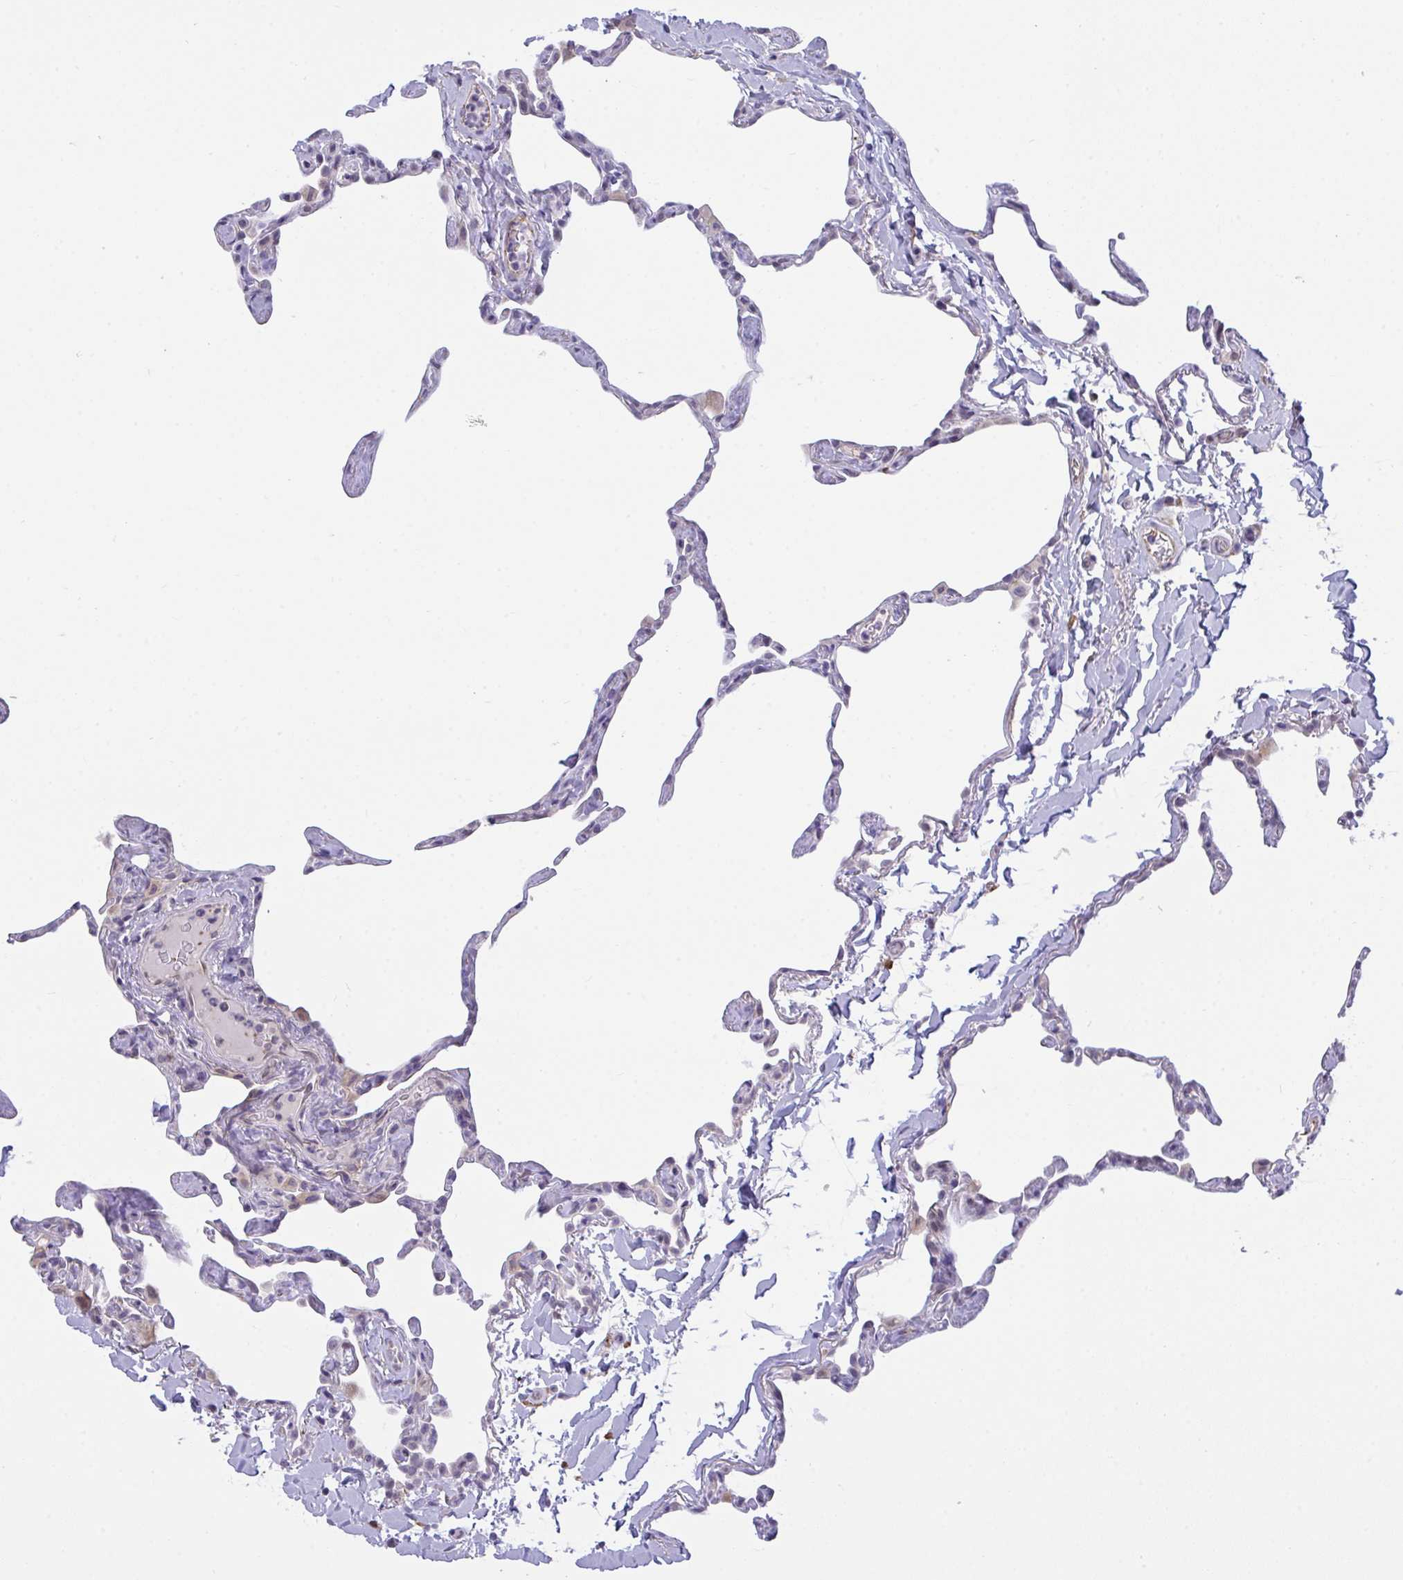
{"staining": {"intensity": "negative", "quantity": "none", "location": "none"}, "tissue": "lung", "cell_type": "Alveolar cells", "image_type": "normal", "snomed": [{"axis": "morphology", "description": "Normal tissue, NOS"}, {"axis": "topography", "description": "Lung"}], "caption": "Protein analysis of unremarkable lung reveals no significant staining in alveolar cells.", "gene": "SEMA6B", "patient": {"sex": "male", "age": 65}}